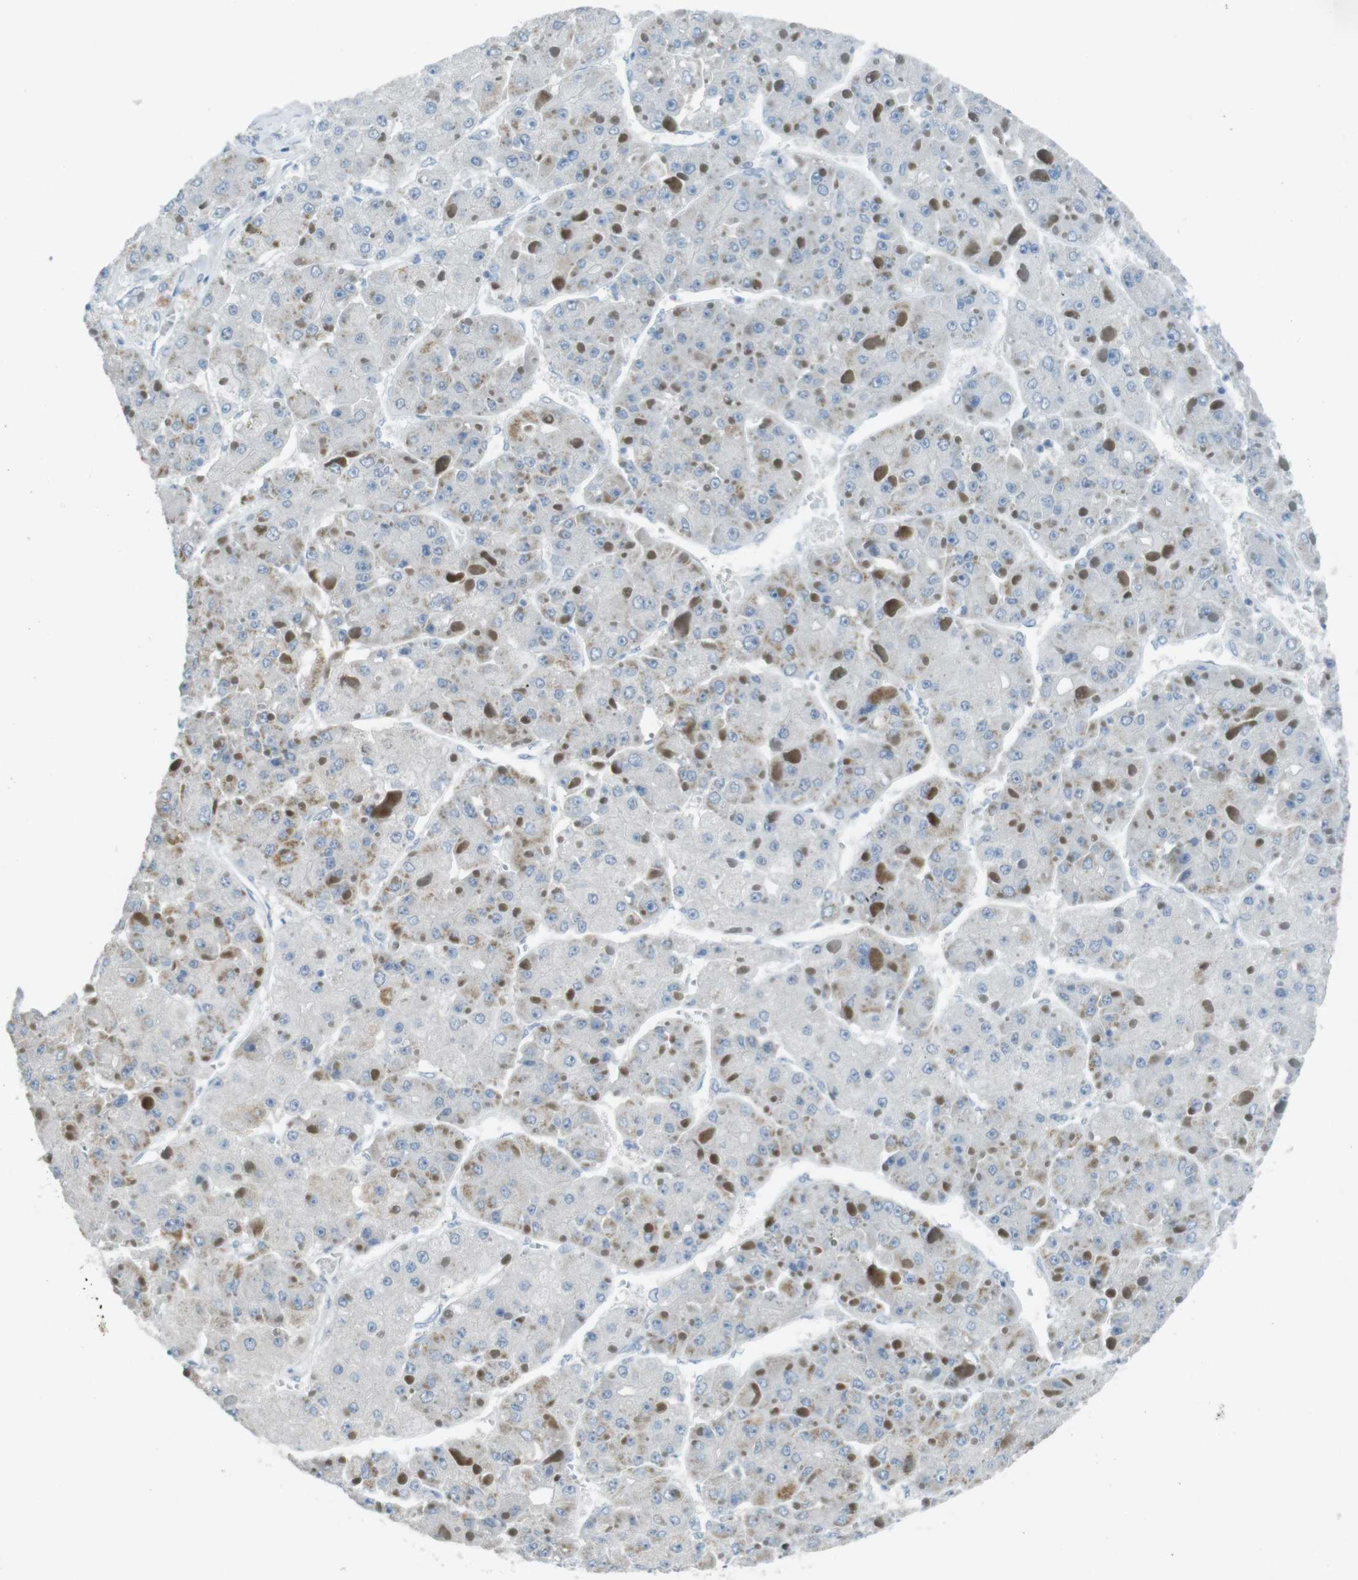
{"staining": {"intensity": "weak", "quantity": "<25%", "location": "cytoplasmic/membranous"}, "tissue": "liver cancer", "cell_type": "Tumor cells", "image_type": "cancer", "snomed": [{"axis": "morphology", "description": "Carcinoma, Hepatocellular, NOS"}, {"axis": "topography", "description": "Liver"}], "caption": "Immunohistochemical staining of liver cancer demonstrates no significant staining in tumor cells.", "gene": "ENTPD7", "patient": {"sex": "female", "age": 73}}